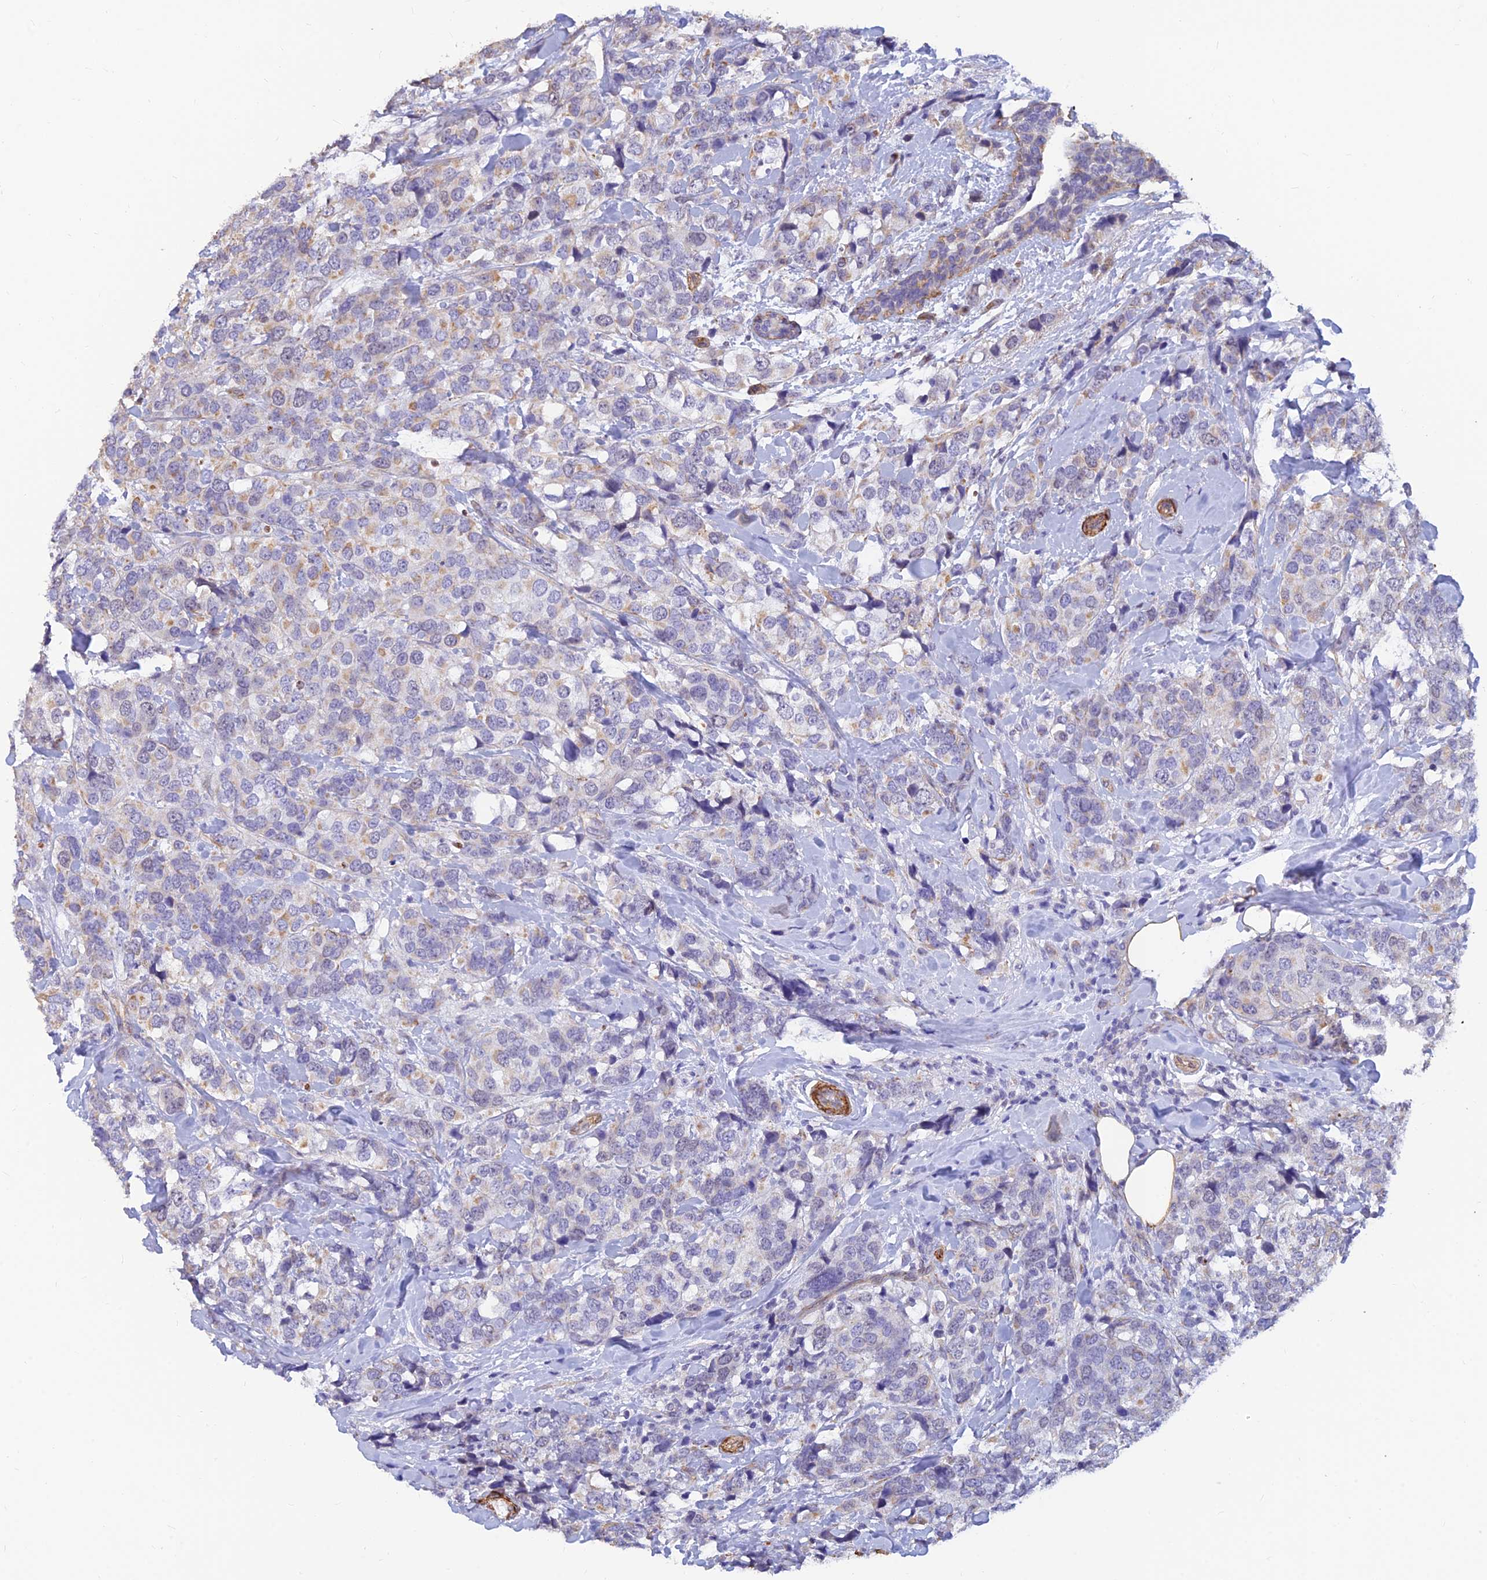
{"staining": {"intensity": "weak", "quantity": "<25%", "location": "cytoplasmic/membranous"}, "tissue": "breast cancer", "cell_type": "Tumor cells", "image_type": "cancer", "snomed": [{"axis": "morphology", "description": "Lobular carcinoma"}, {"axis": "topography", "description": "Breast"}], "caption": "Immunohistochemical staining of lobular carcinoma (breast) exhibits no significant positivity in tumor cells.", "gene": "ALDH1L2", "patient": {"sex": "female", "age": 59}}